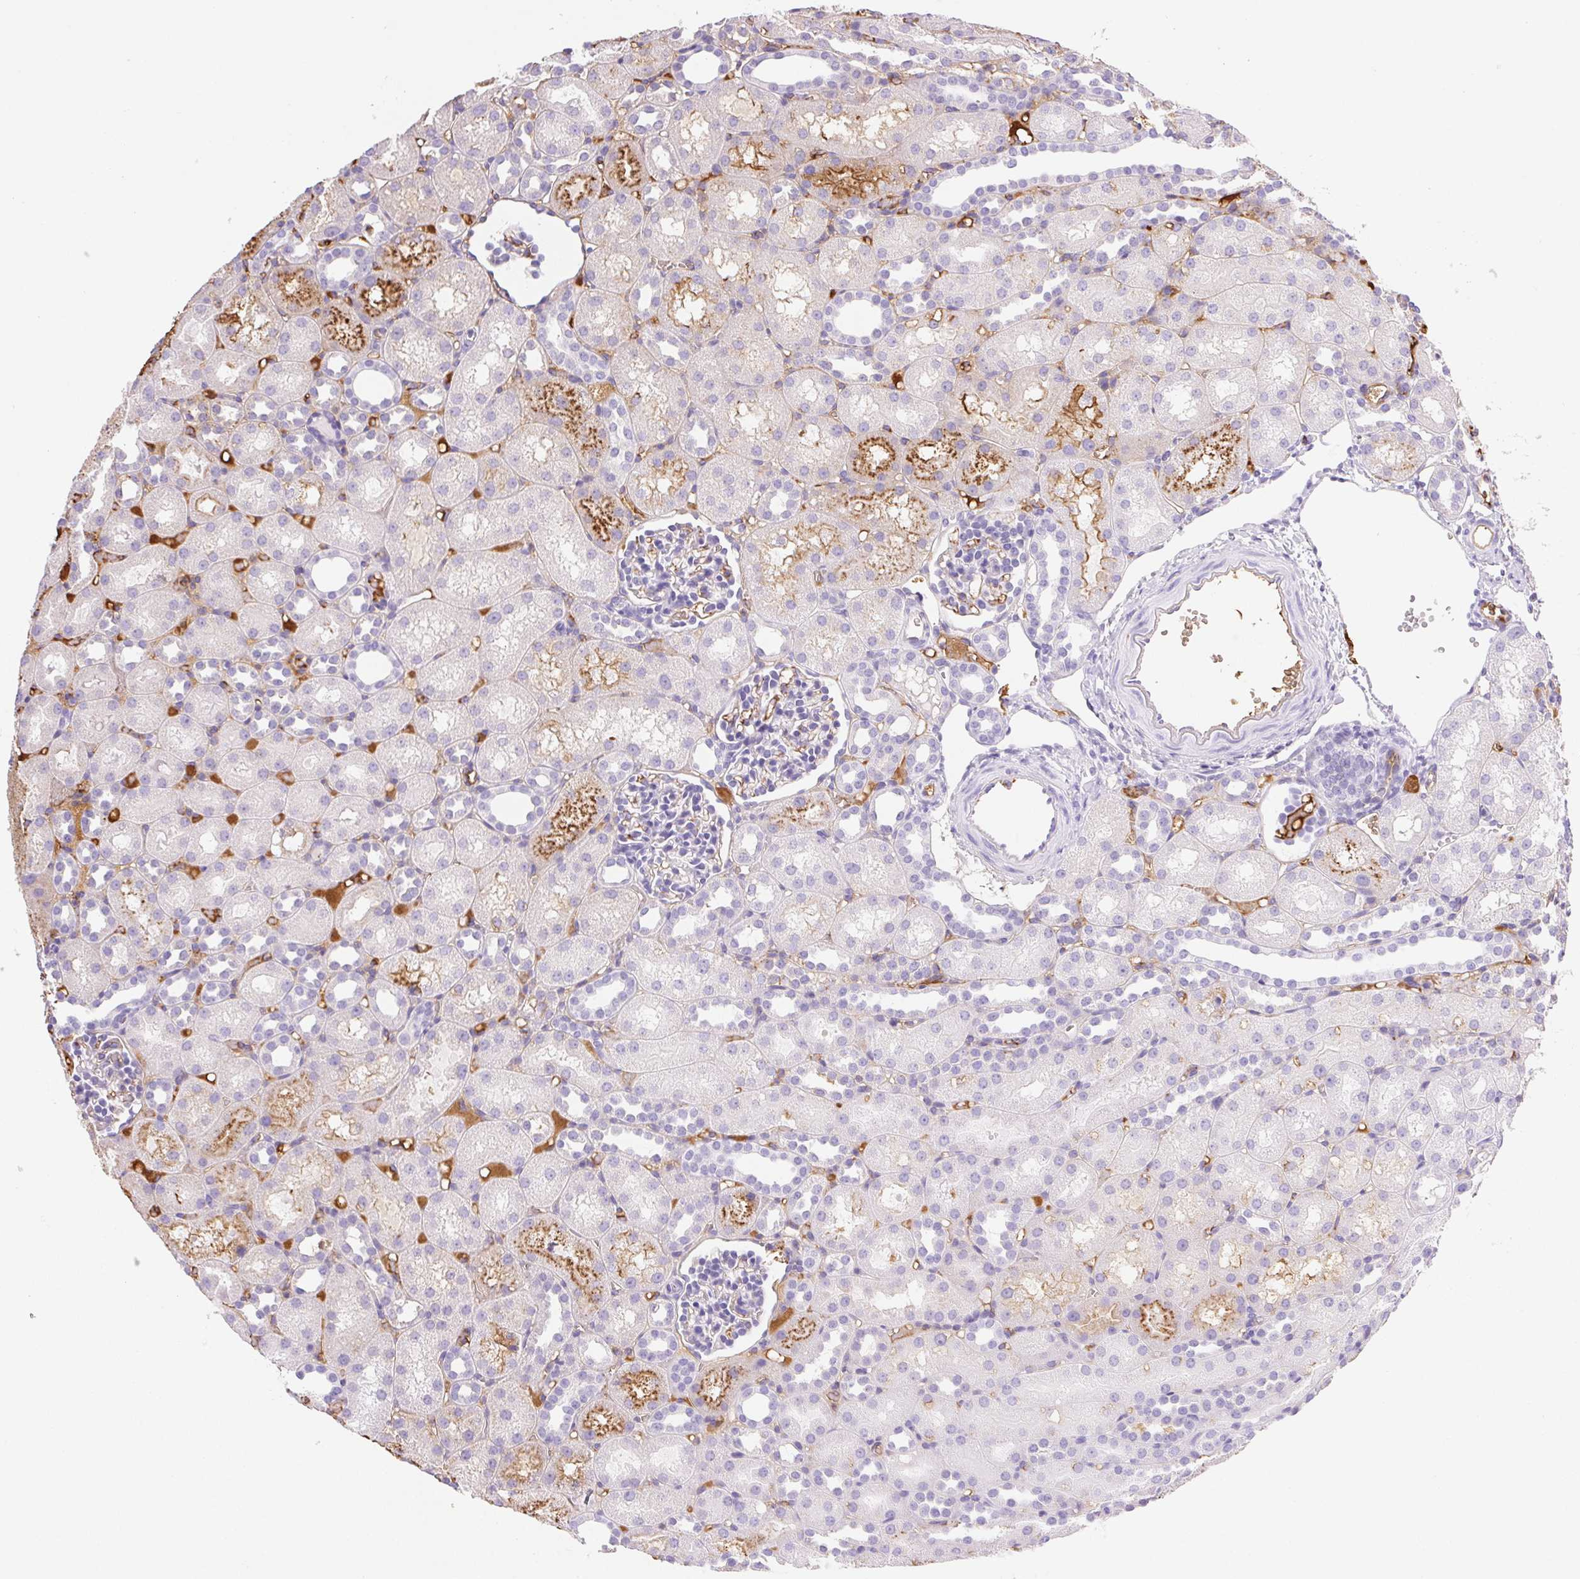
{"staining": {"intensity": "negative", "quantity": "none", "location": "none"}, "tissue": "kidney", "cell_type": "Cells in glomeruli", "image_type": "normal", "snomed": [{"axis": "morphology", "description": "Normal tissue, NOS"}, {"axis": "topography", "description": "Kidney"}], "caption": "Immunohistochemical staining of normal kidney shows no significant staining in cells in glomeruli. (Stains: DAB immunohistochemistry (IHC) with hematoxylin counter stain, Microscopy: brightfield microscopy at high magnification).", "gene": "FGA", "patient": {"sex": "male", "age": 1}}